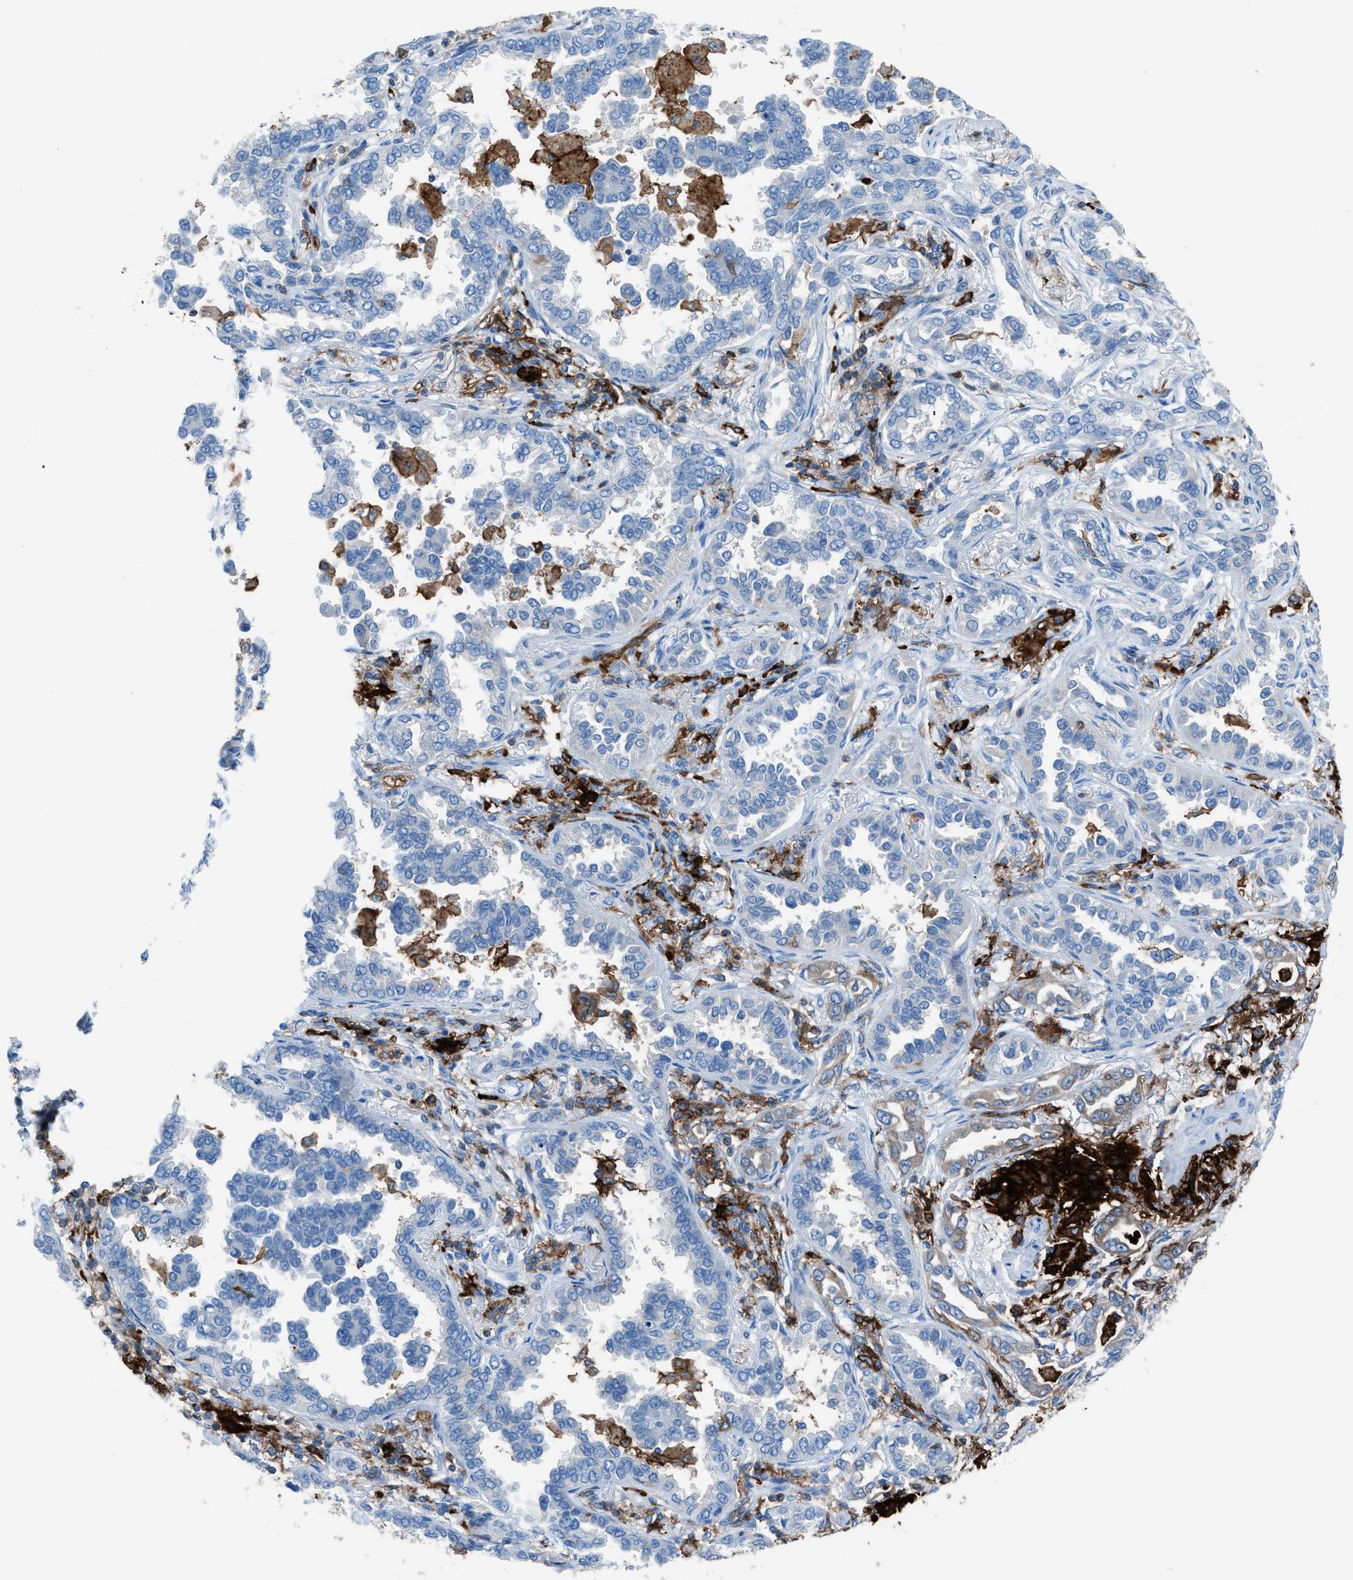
{"staining": {"intensity": "negative", "quantity": "none", "location": "none"}, "tissue": "lung cancer", "cell_type": "Tumor cells", "image_type": "cancer", "snomed": [{"axis": "morphology", "description": "Normal tissue, NOS"}, {"axis": "morphology", "description": "Adenocarcinoma, NOS"}, {"axis": "topography", "description": "Lung"}], "caption": "Tumor cells show no significant expression in adenocarcinoma (lung).", "gene": "ITGB2", "patient": {"sex": "male", "age": 59}}